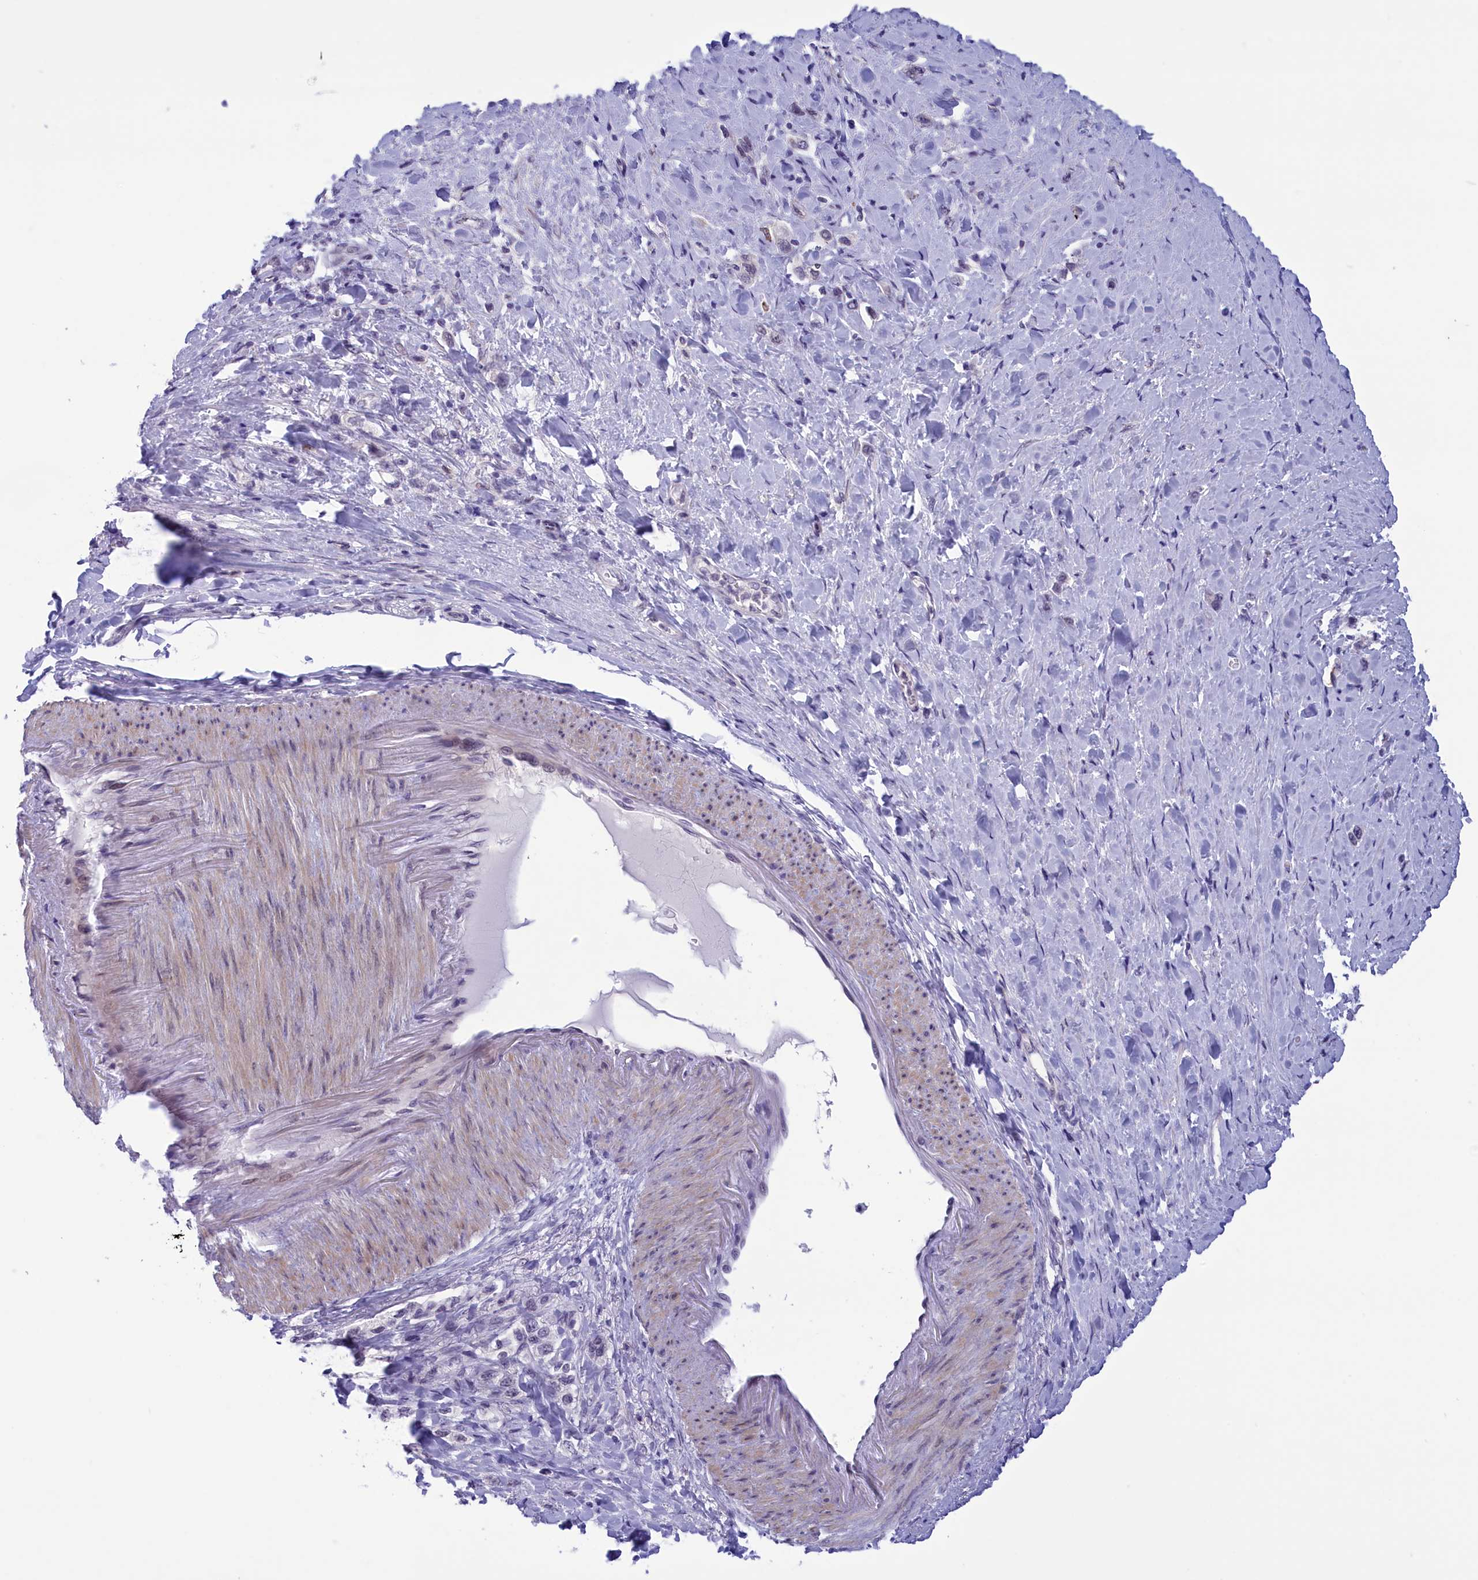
{"staining": {"intensity": "negative", "quantity": "none", "location": "none"}, "tissue": "stomach cancer", "cell_type": "Tumor cells", "image_type": "cancer", "snomed": [{"axis": "morphology", "description": "Adenocarcinoma, NOS"}, {"axis": "topography", "description": "Stomach"}], "caption": "IHC of human stomach cancer (adenocarcinoma) shows no expression in tumor cells.", "gene": "ELOA2", "patient": {"sex": "female", "age": 65}}